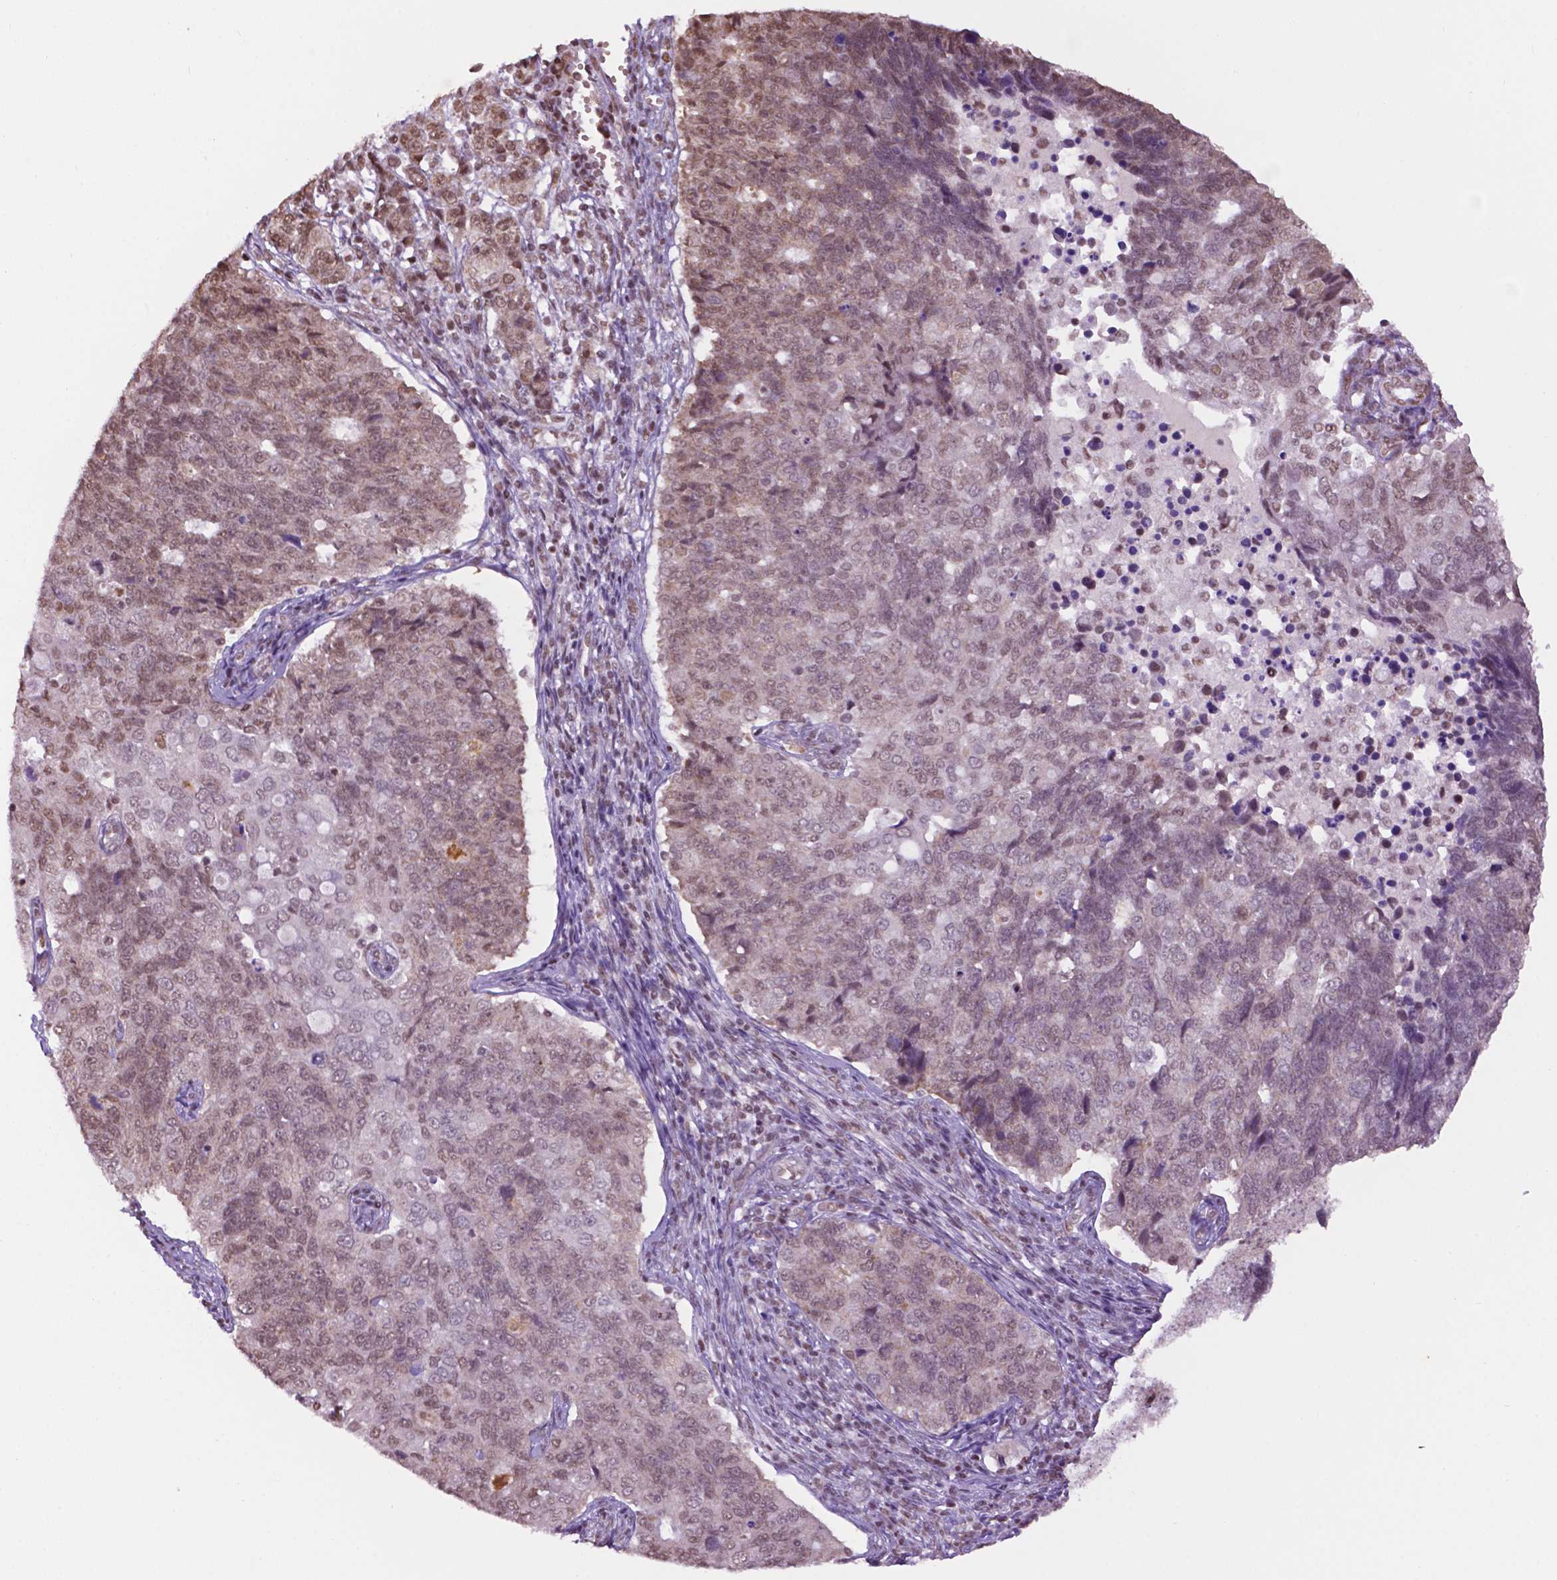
{"staining": {"intensity": "weak", "quantity": "25%-75%", "location": "cytoplasmic/membranous,nuclear"}, "tissue": "endometrial cancer", "cell_type": "Tumor cells", "image_type": "cancer", "snomed": [{"axis": "morphology", "description": "Adenocarcinoma, NOS"}, {"axis": "topography", "description": "Endometrium"}], "caption": "Endometrial adenocarcinoma stained with a brown dye displays weak cytoplasmic/membranous and nuclear positive positivity in approximately 25%-75% of tumor cells.", "gene": "COL23A1", "patient": {"sex": "female", "age": 43}}